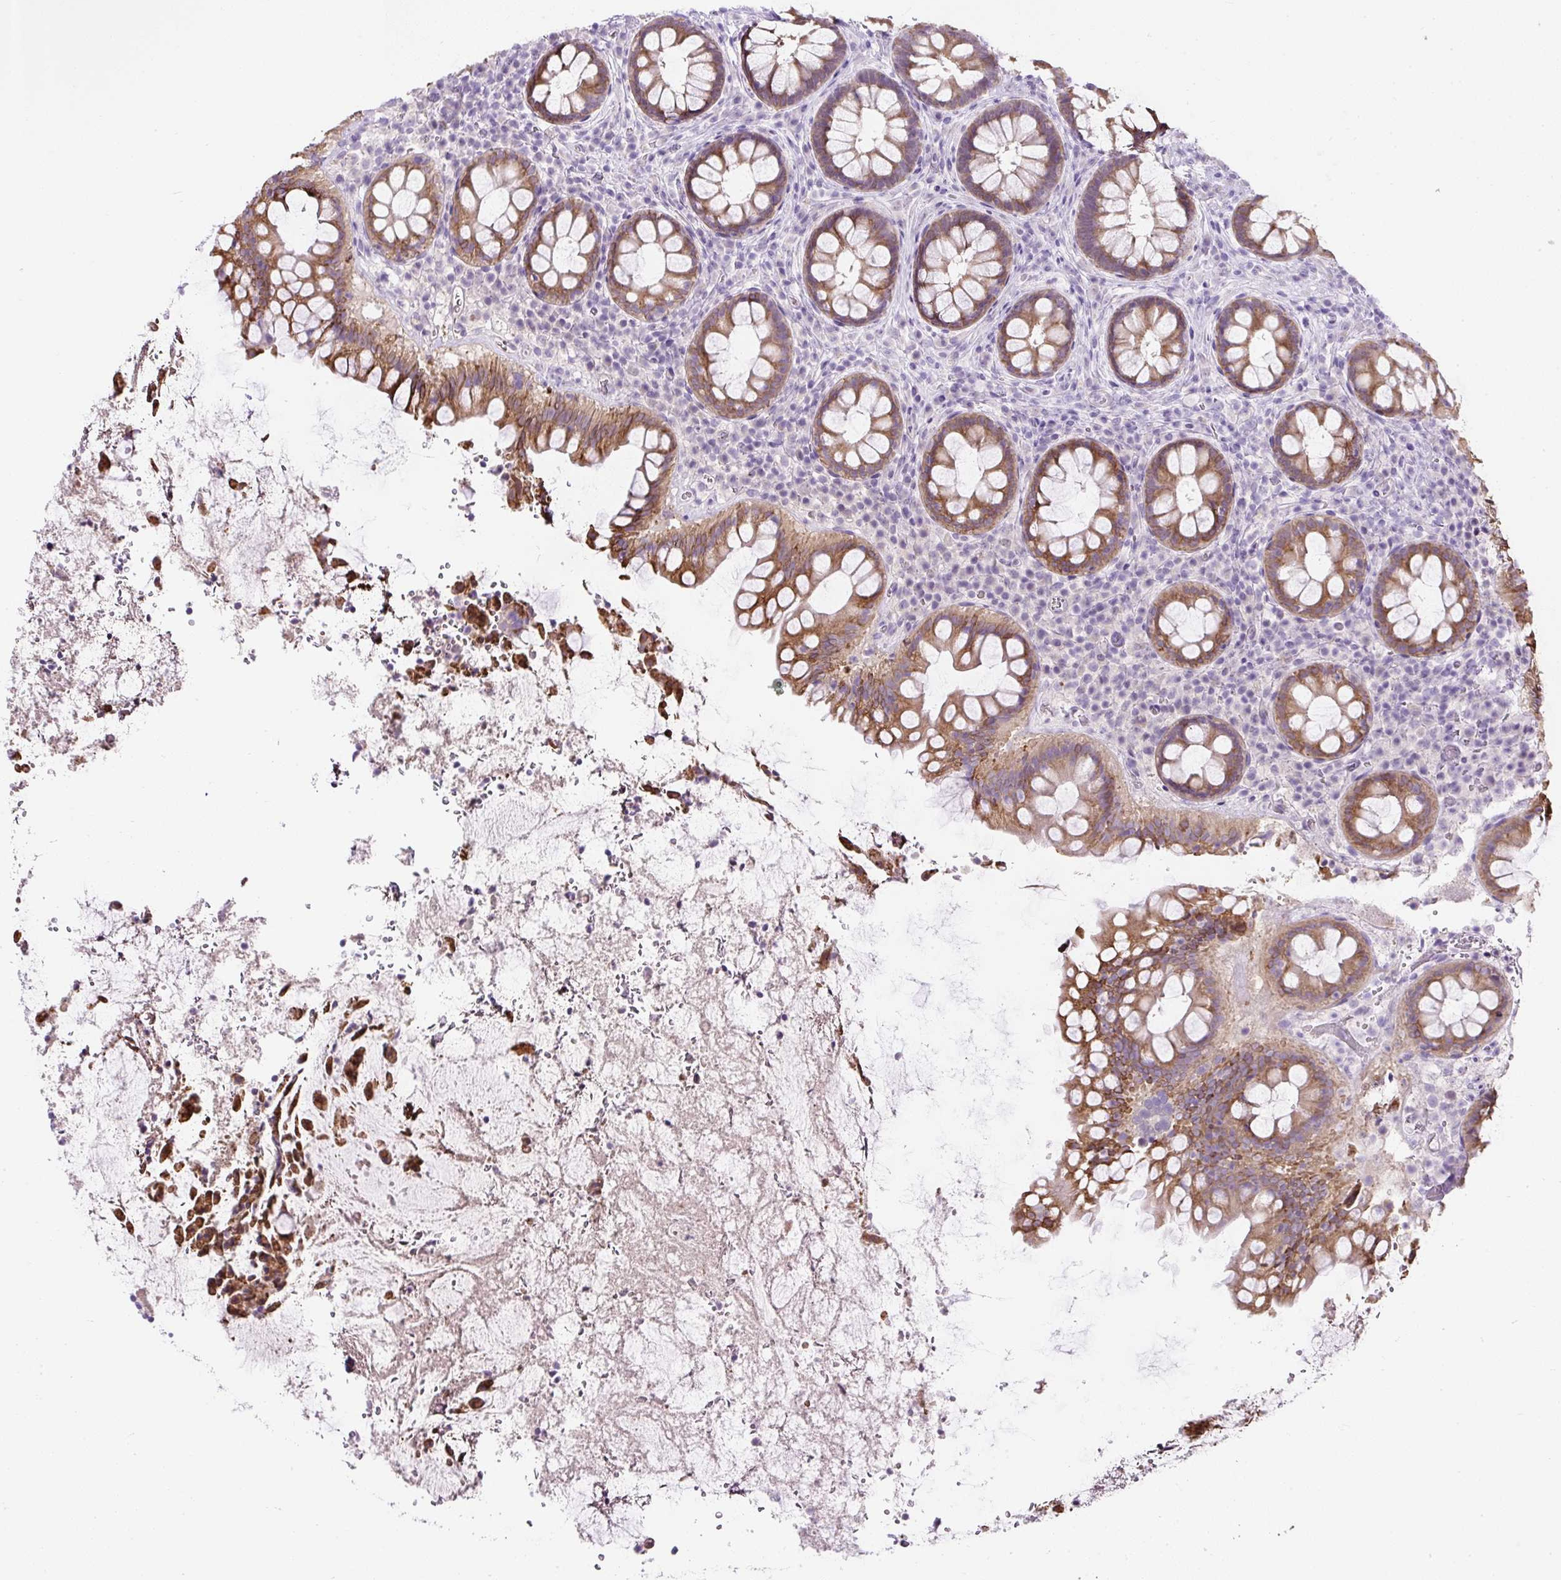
{"staining": {"intensity": "moderate", "quantity": ">75%", "location": "cytoplasmic/membranous"}, "tissue": "rectum", "cell_type": "Glandular cells", "image_type": "normal", "snomed": [{"axis": "morphology", "description": "Normal tissue, NOS"}, {"axis": "topography", "description": "Rectum"}], "caption": "Immunohistochemical staining of unremarkable human rectum exhibits >75% levels of moderate cytoplasmic/membranous protein positivity in about >75% of glandular cells.", "gene": "COL9A2", "patient": {"sex": "female", "age": 69}}